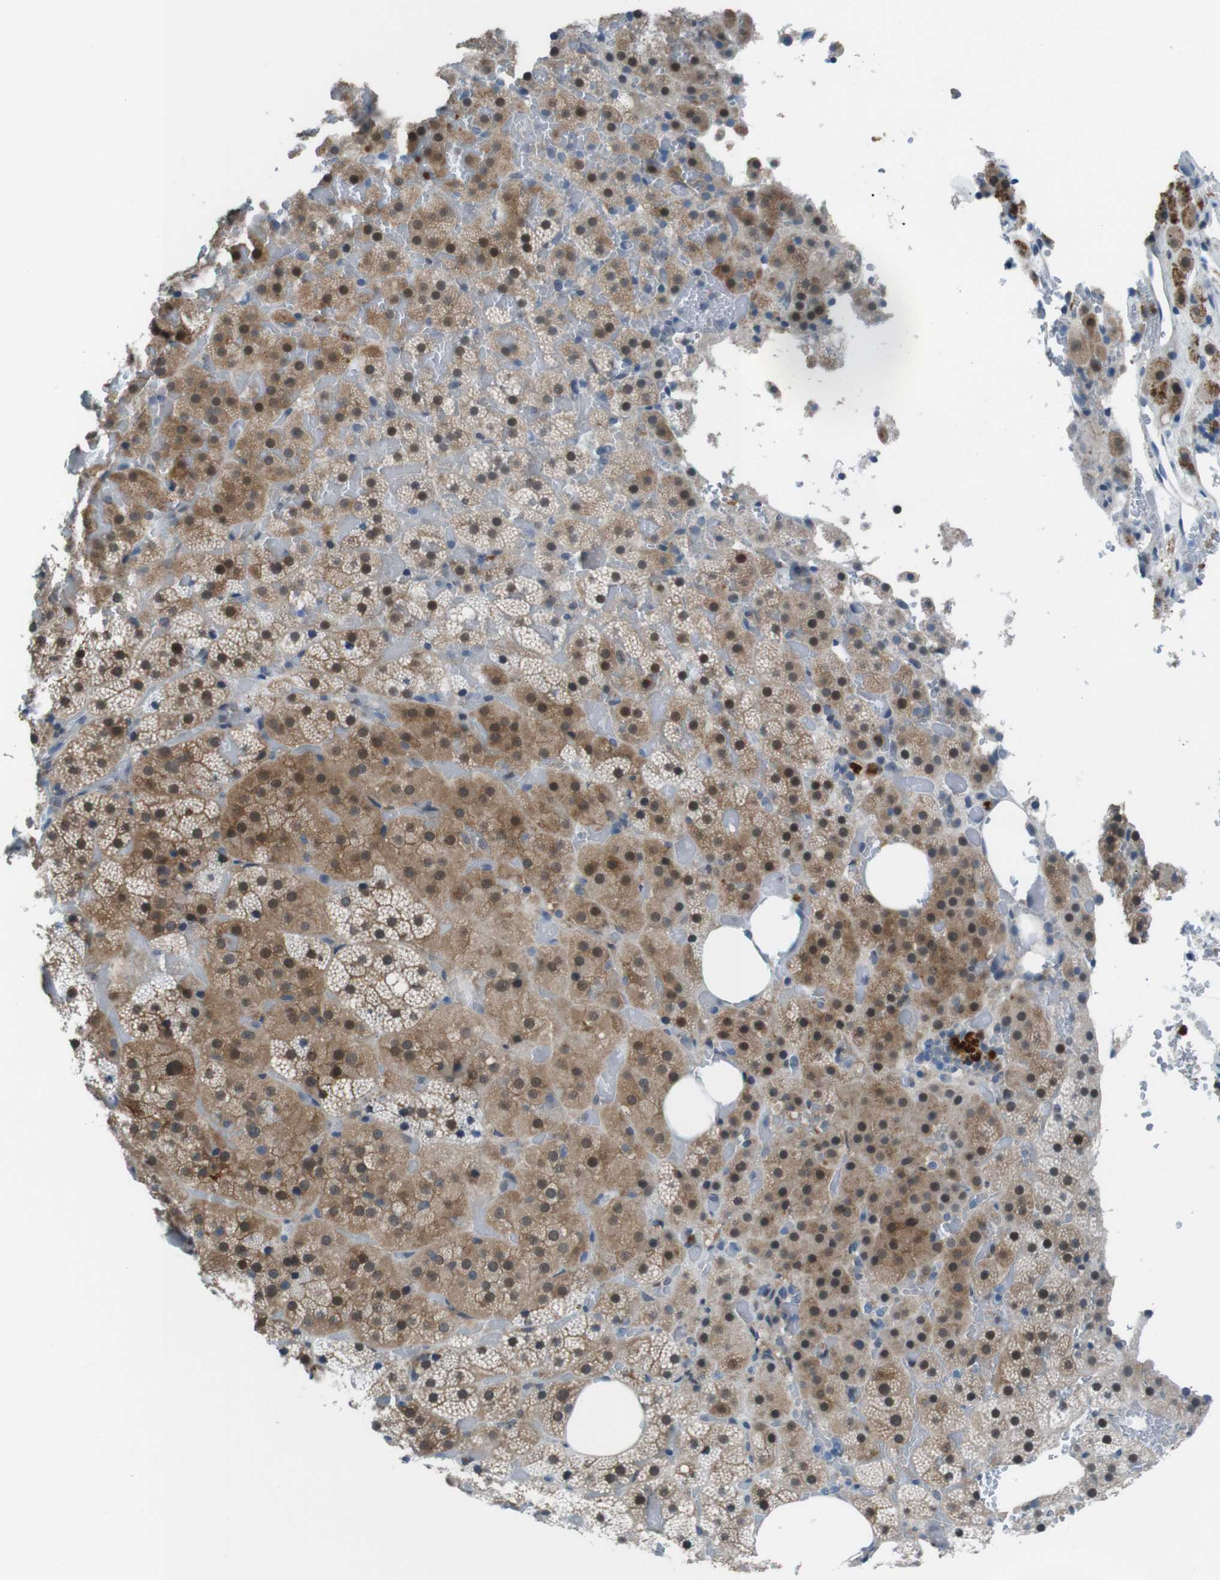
{"staining": {"intensity": "moderate", "quantity": ">75%", "location": "cytoplasmic/membranous,nuclear"}, "tissue": "adrenal gland", "cell_type": "Glandular cells", "image_type": "normal", "snomed": [{"axis": "morphology", "description": "Normal tissue, NOS"}, {"axis": "topography", "description": "Adrenal gland"}], "caption": "Protein staining of unremarkable adrenal gland demonstrates moderate cytoplasmic/membranous,nuclear staining in about >75% of glandular cells.", "gene": "LRP5", "patient": {"sex": "female", "age": 59}}